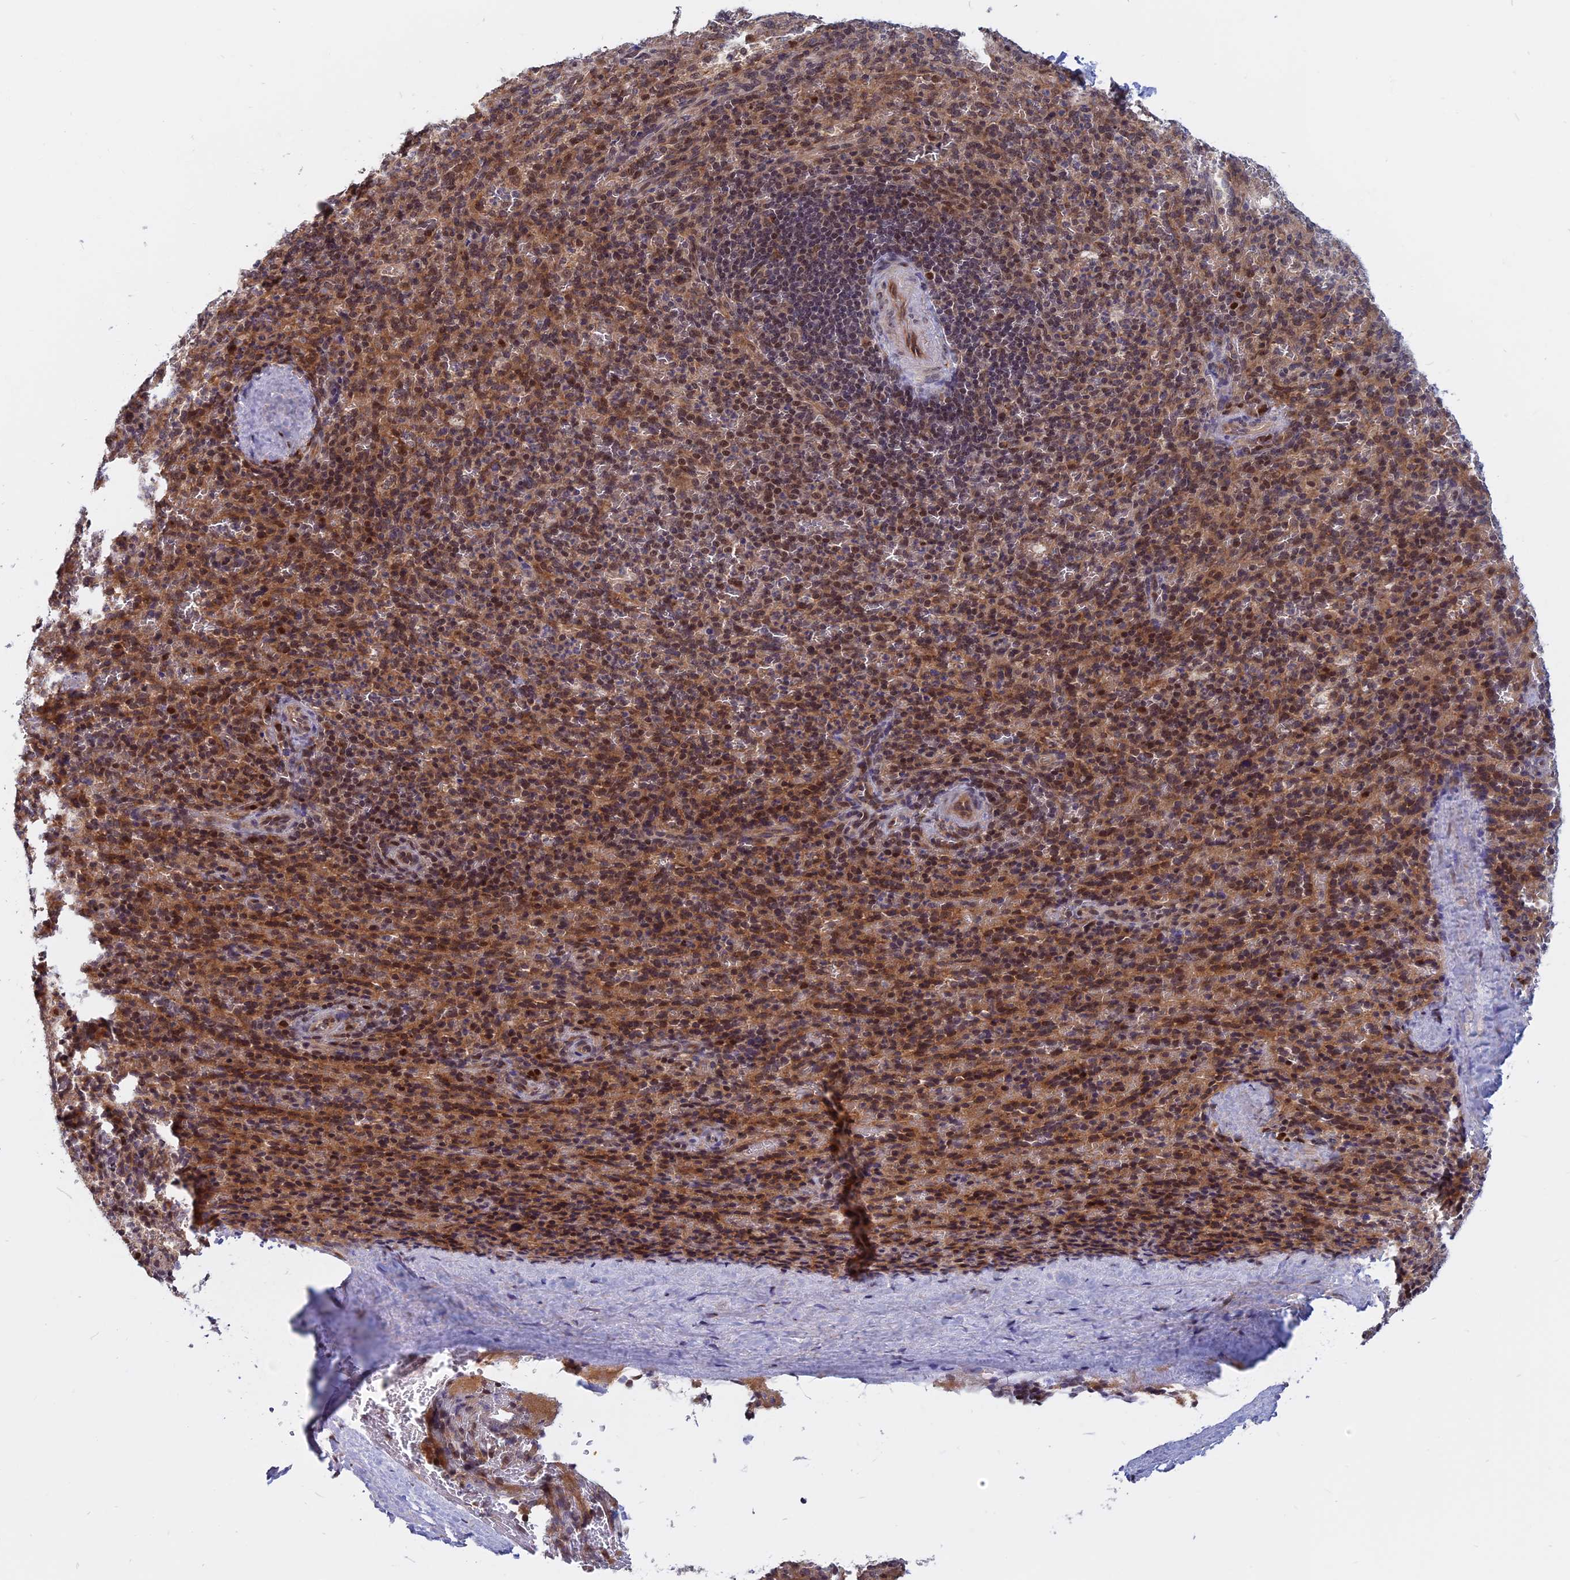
{"staining": {"intensity": "moderate", "quantity": "25%-75%", "location": "nuclear"}, "tissue": "spleen", "cell_type": "Cells in red pulp", "image_type": "normal", "snomed": [{"axis": "morphology", "description": "Normal tissue, NOS"}, {"axis": "topography", "description": "Spleen"}], "caption": "Immunohistochemical staining of benign human spleen shows 25%-75% levels of moderate nuclear protein positivity in approximately 25%-75% of cells in red pulp.", "gene": "CCDC113", "patient": {"sex": "female", "age": 21}}